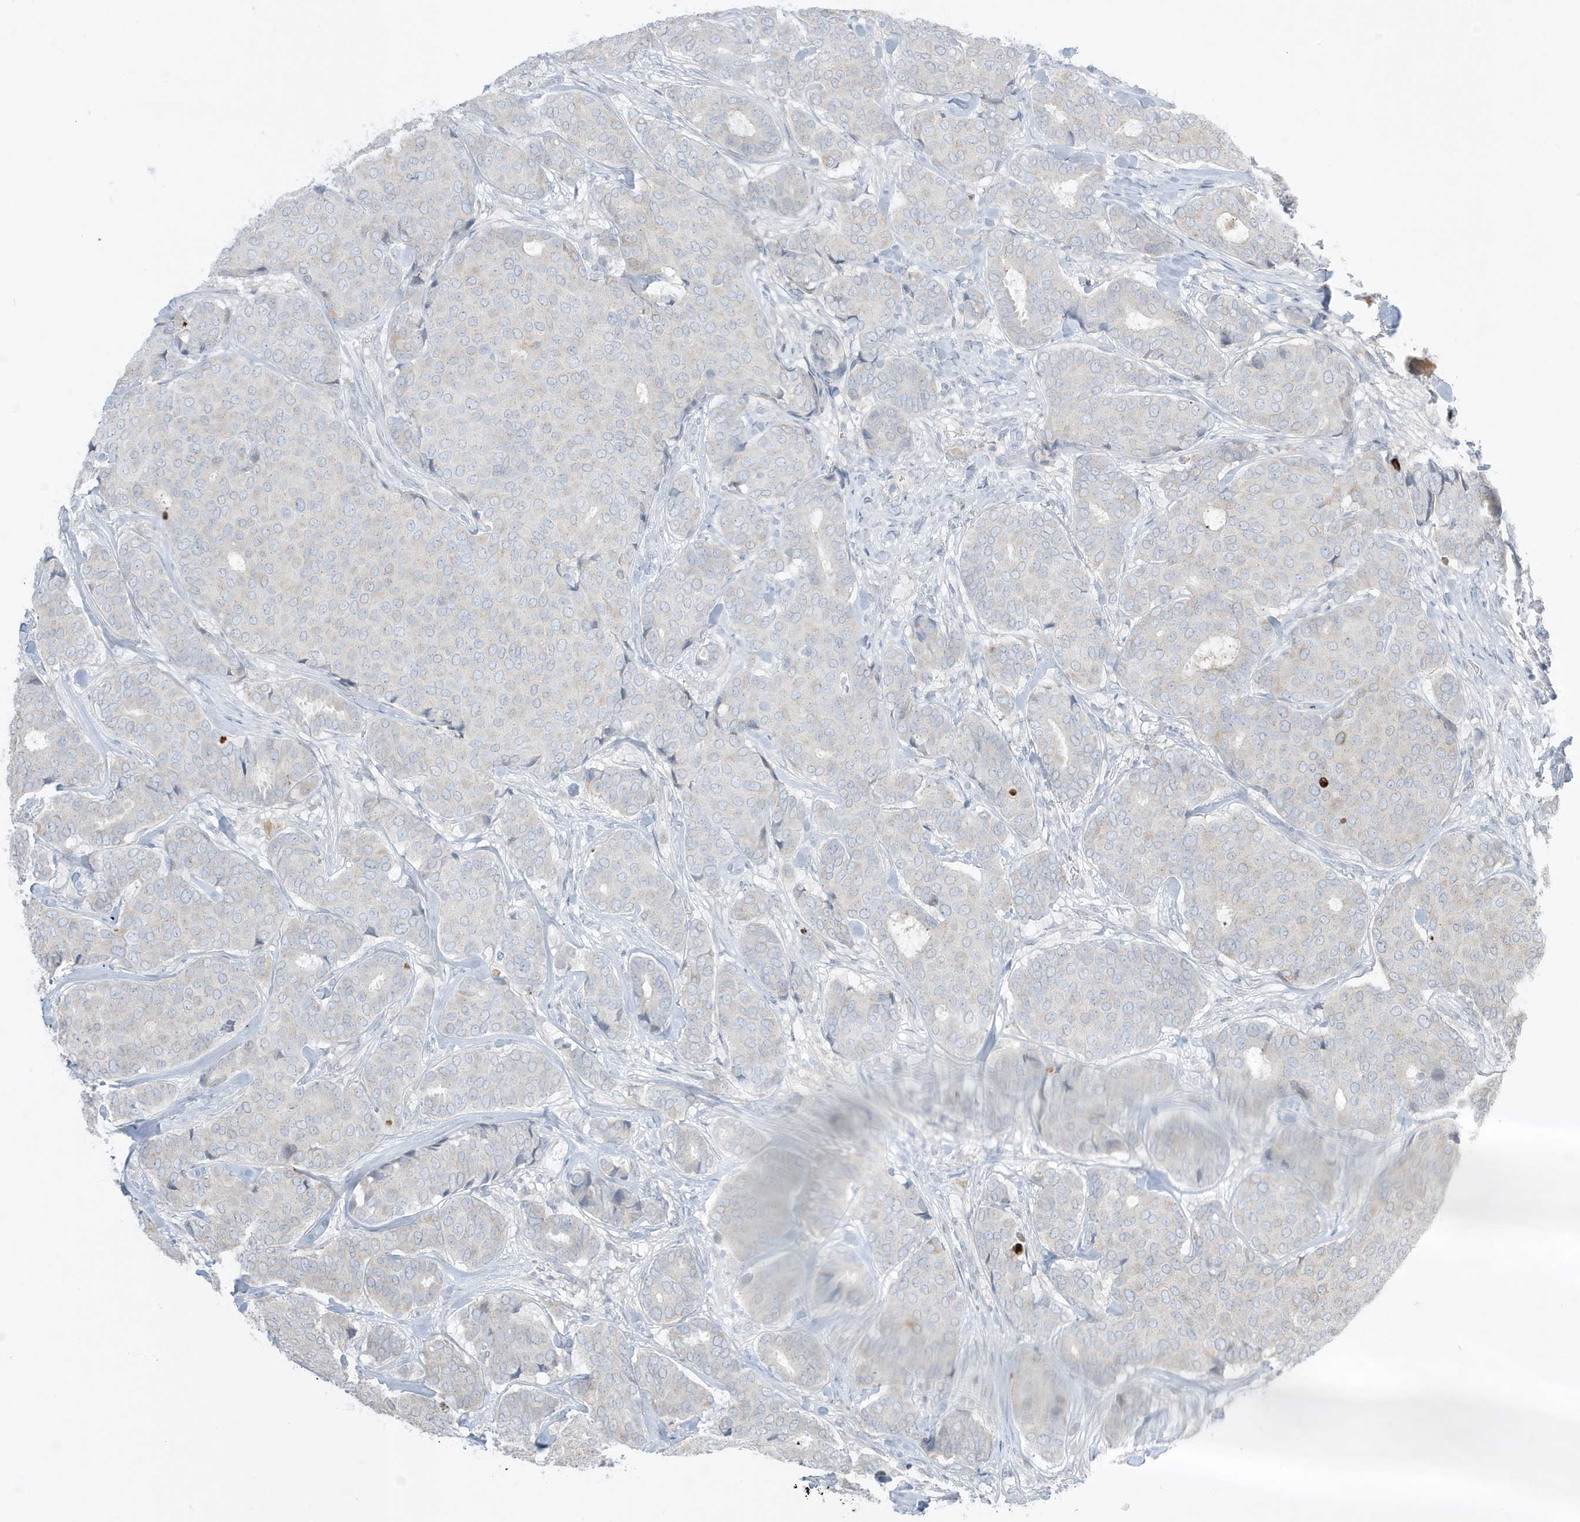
{"staining": {"intensity": "negative", "quantity": "none", "location": "none"}, "tissue": "breast cancer", "cell_type": "Tumor cells", "image_type": "cancer", "snomed": [{"axis": "morphology", "description": "Duct carcinoma"}, {"axis": "topography", "description": "Breast"}], "caption": "Histopathology image shows no significant protein expression in tumor cells of breast cancer. Brightfield microscopy of immunohistochemistry (IHC) stained with DAB (3,3'-diaminobenzidine) (brown) and hematoxylin (blue), captured at high magnification.", "gene": "FNDC1", "patient": {"sex": "female", "age": 75}}